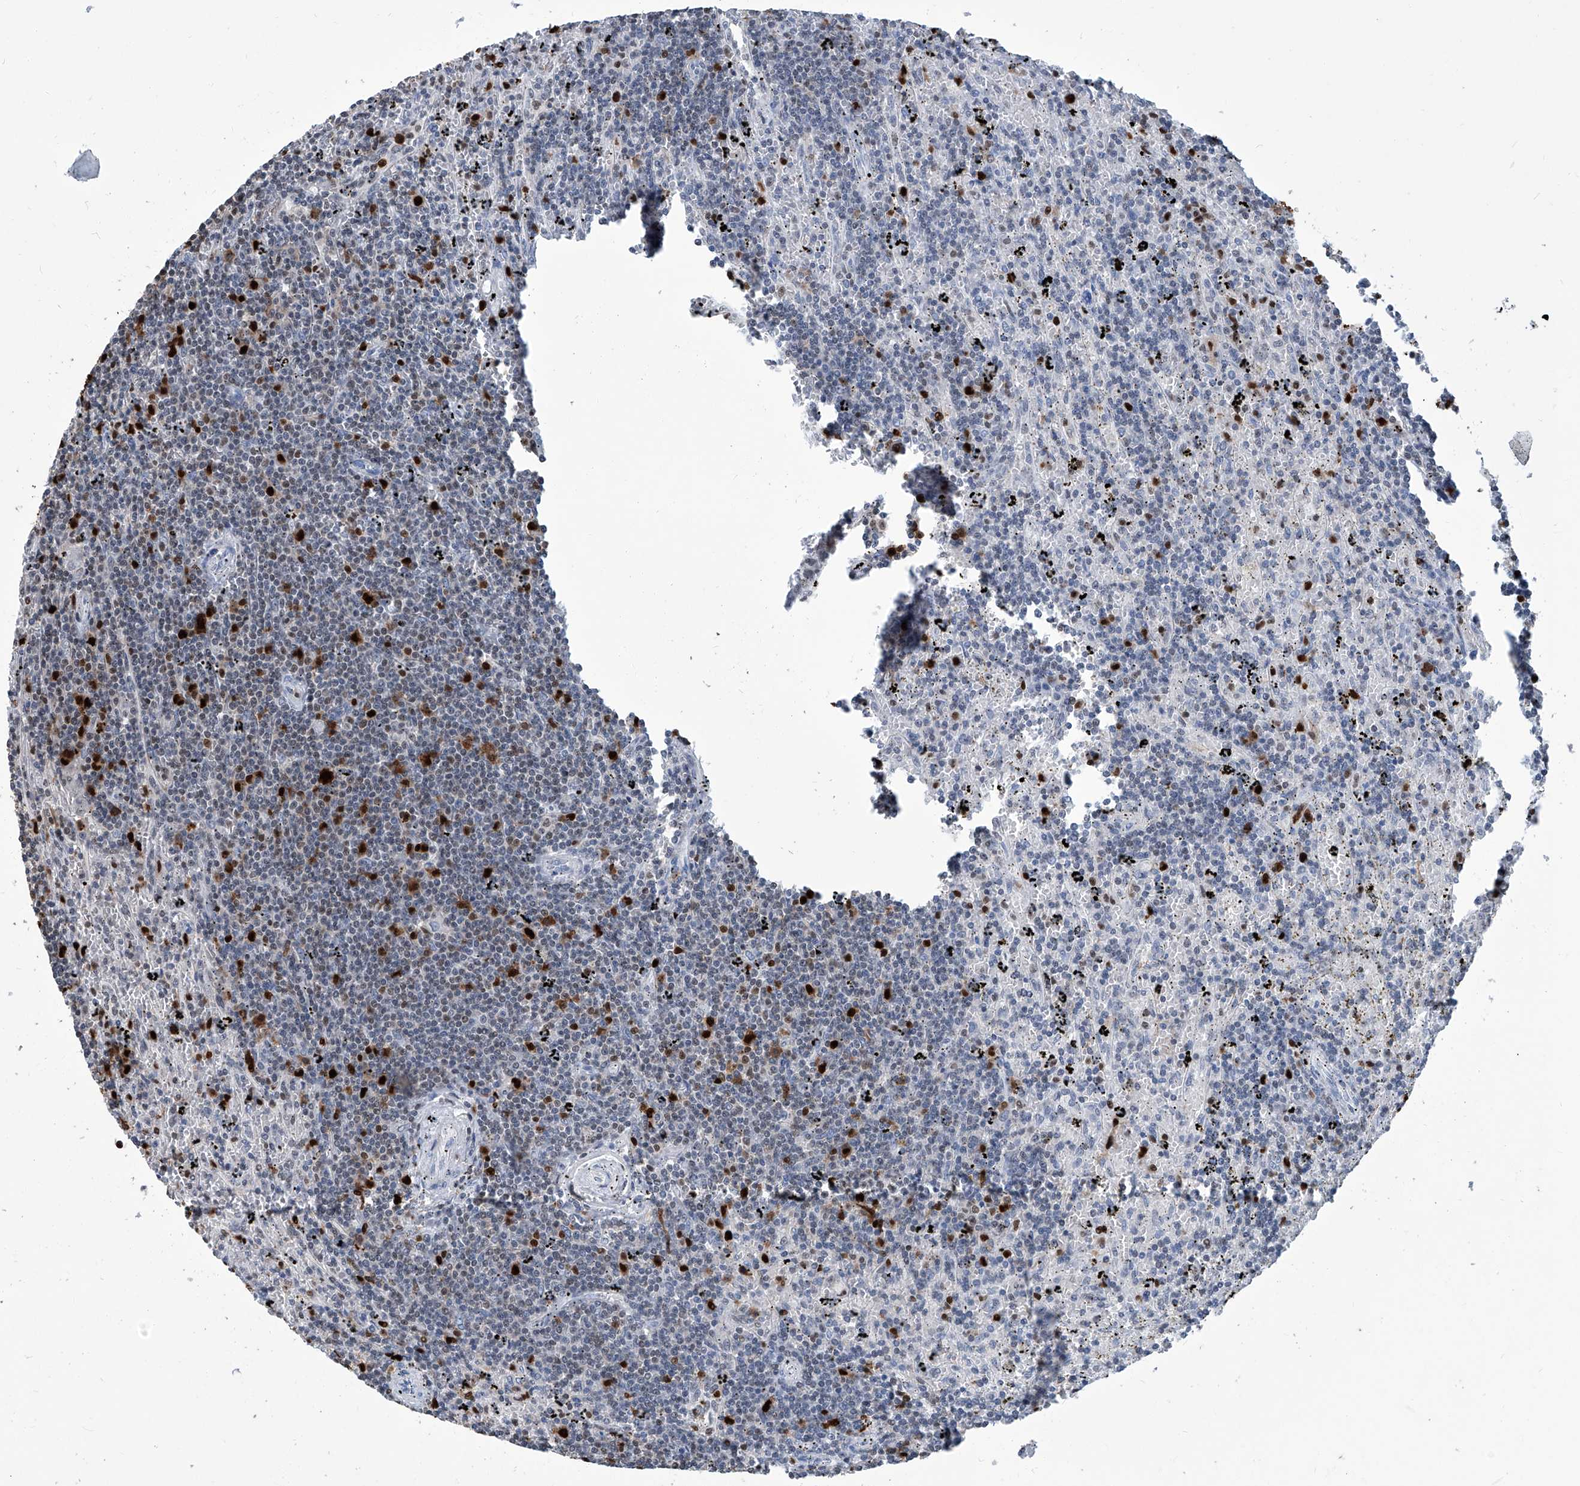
{"staining": {"intensity": "negative", "quantity": "none", "location": "none"}, "tissue": "lymphoma", "cell_type": "Tumor cells", "image_type": "cancer", "snomed": [{"axis": "morphology", "description": "Malignant lymphoma, non-Hodgkin's type, Low grade"}, {"axis": "topography", "description": "Spleen"}], "caption": "Immunohistochemistry photomicrograph of lymphoma stained for a protein (brown), which exhibits no expression in tumor cells.", "gene": "PCNA", "patient": {"sex": "male", "age": 76}}